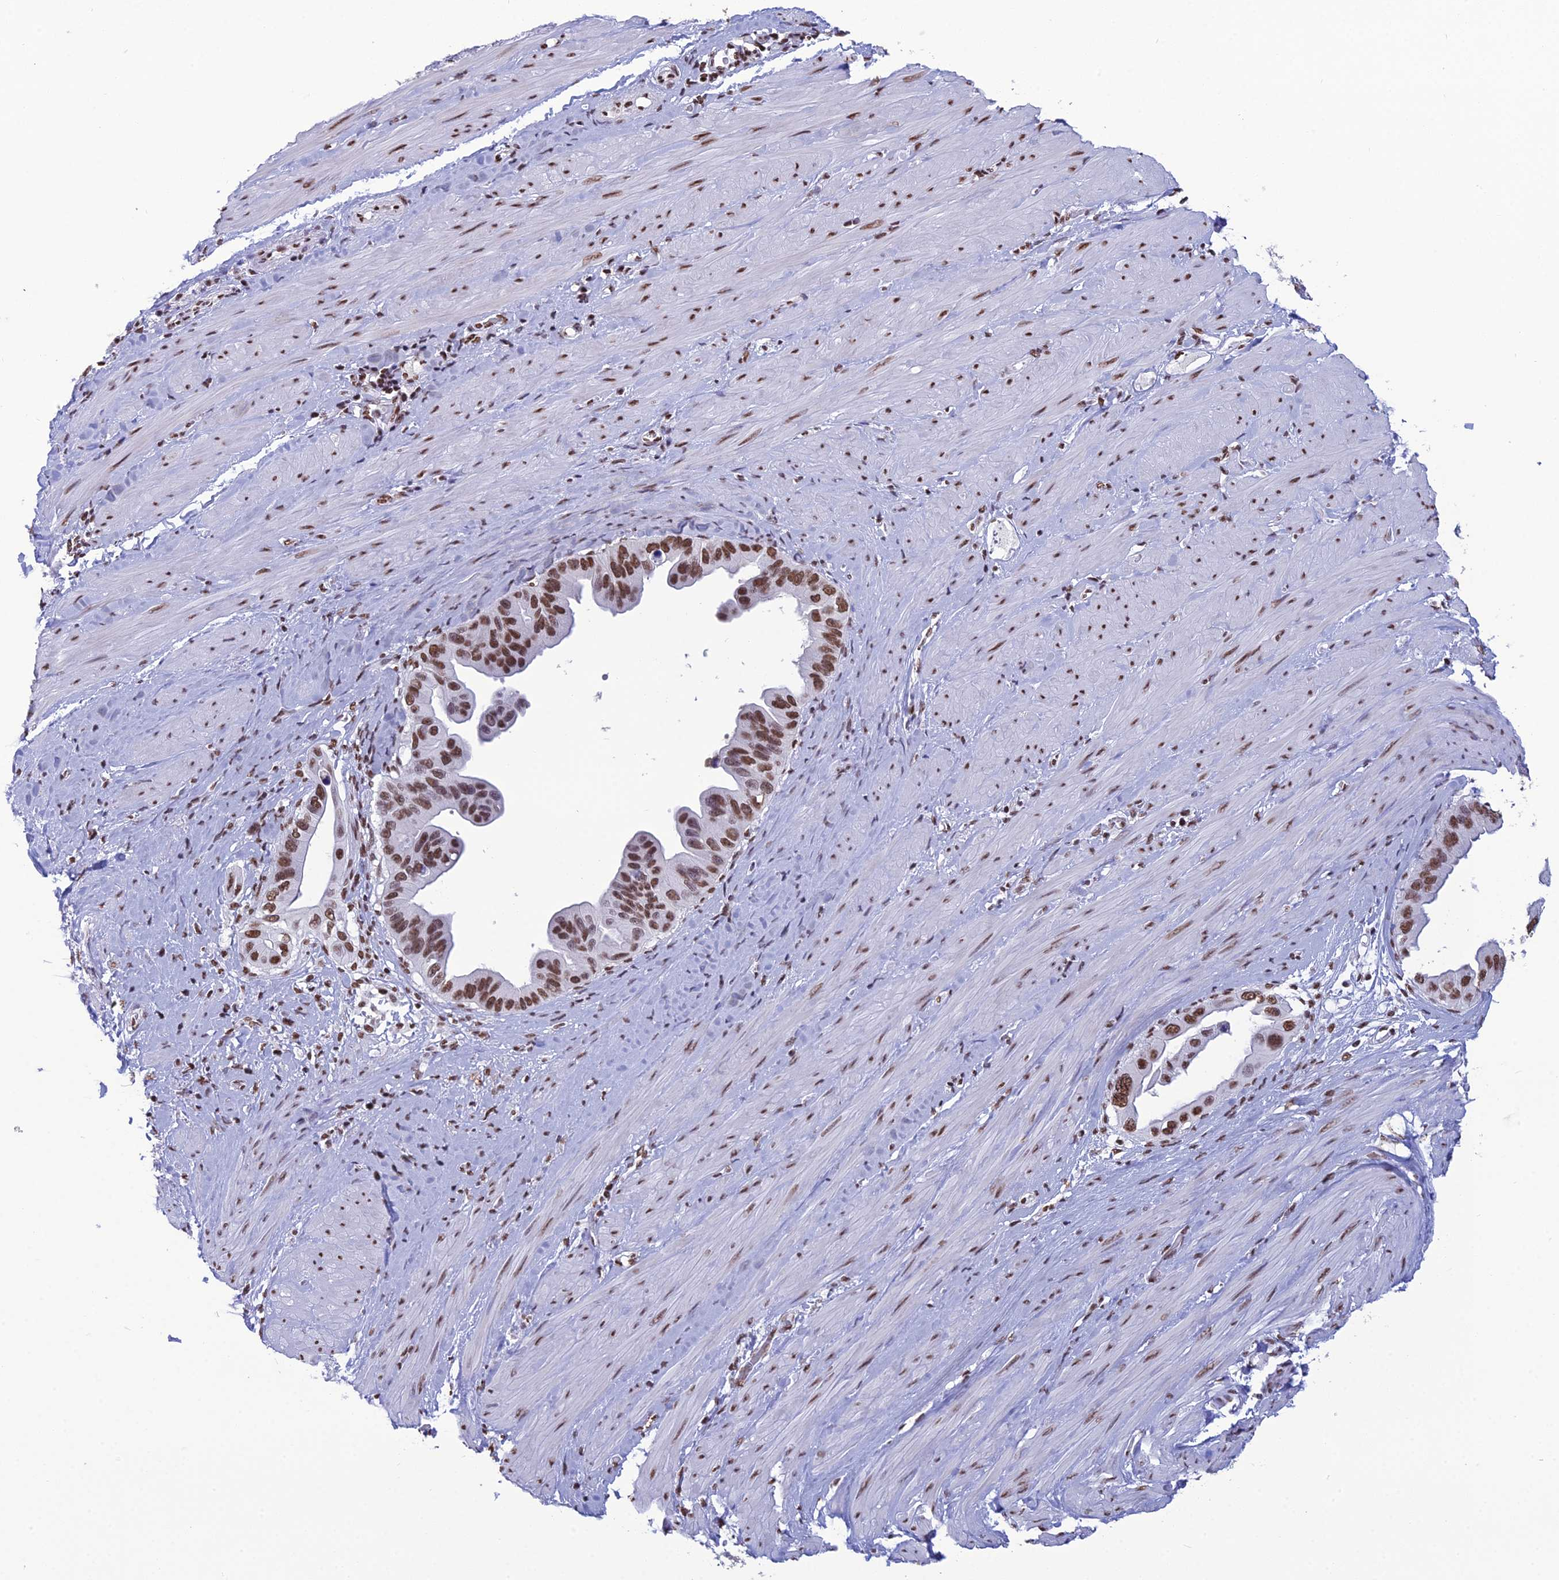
{"staining": {"intensity": "strong", "quantity": ">75%", "location": "nuclear"}, "tissue": "pancreatic cancer", "cell_type": "Tumor cells", "image_type": "cancer", "snomed": [{"axis": "morphology", "description": "Adenocarcinoma, NOS"}, {"axis": "topography", "description": "Pancreas"}], "caption": "The image shows staining of pancreatic adenocarcinoma, revealing strong nuclear protein staining (brown color) within tumor cells.", "gene": "PRAMEF12", "patient": {"sex": "female", "age": 56}}